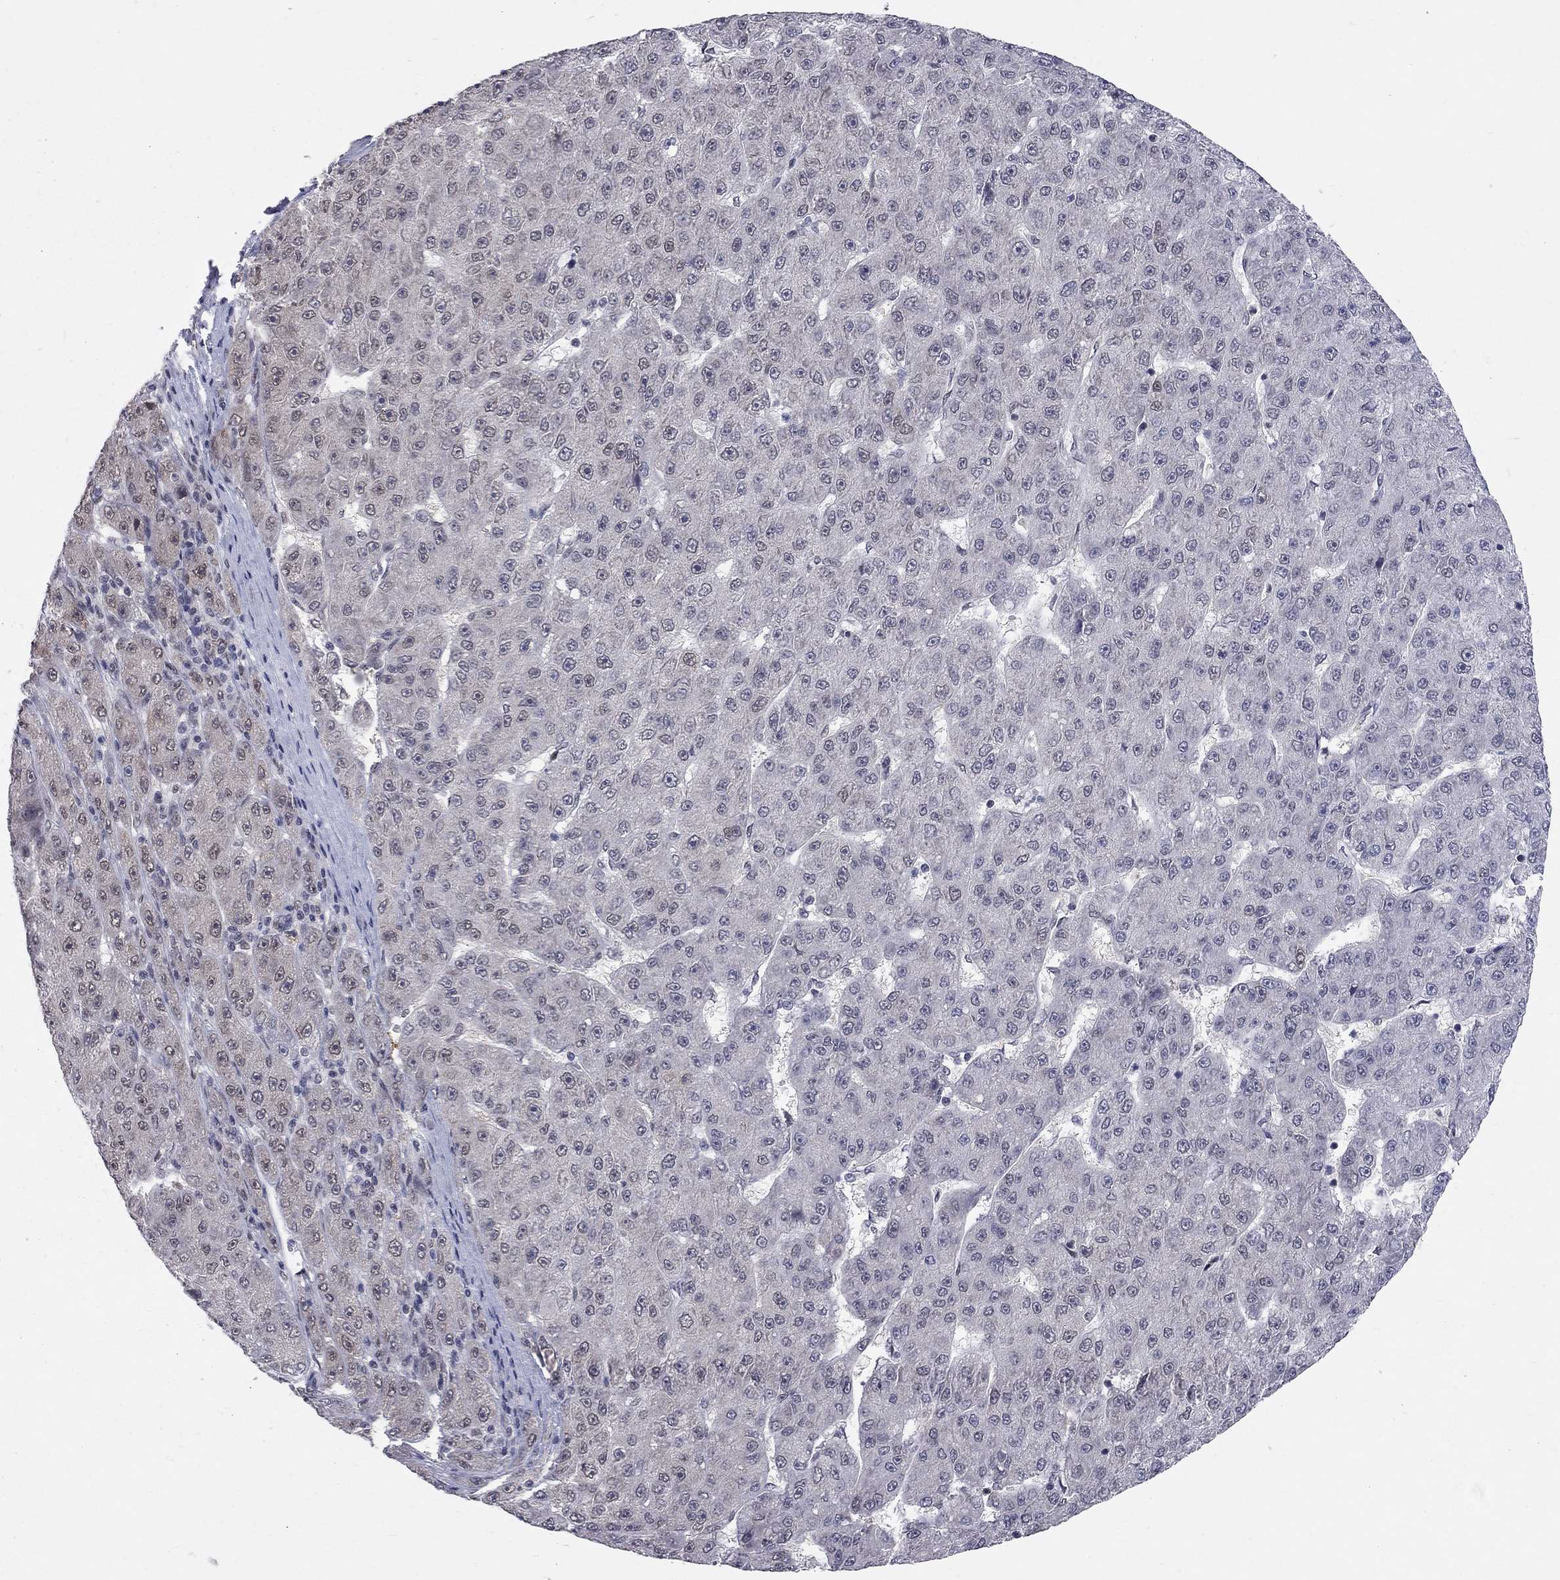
{"staining": {"intensity": "negative", "quantity": "none", "location": "none"}, "tissue": "liver cancer", "cell_type": "Tumor cells", "image_type": "cancer", "snomed": [{"axis": "morphology", "description": "Carcinoma, Hepatocellular, NOS"}, {"axis": "topography", "description": "Liver"}], "caption": "This is a photomicrograph of immunohistochemistry (IHC) staining of liver hepatocellular carcinoma, which shows no positivity in tumor cells. (Stains: DAB immunohistochemistry (IHC) with hematoxylin counter stain, Microscopy: brightfield microscopy at high magnification).", "gene": "SAP30L", "patient": {"sex": "male", "age": 67}}